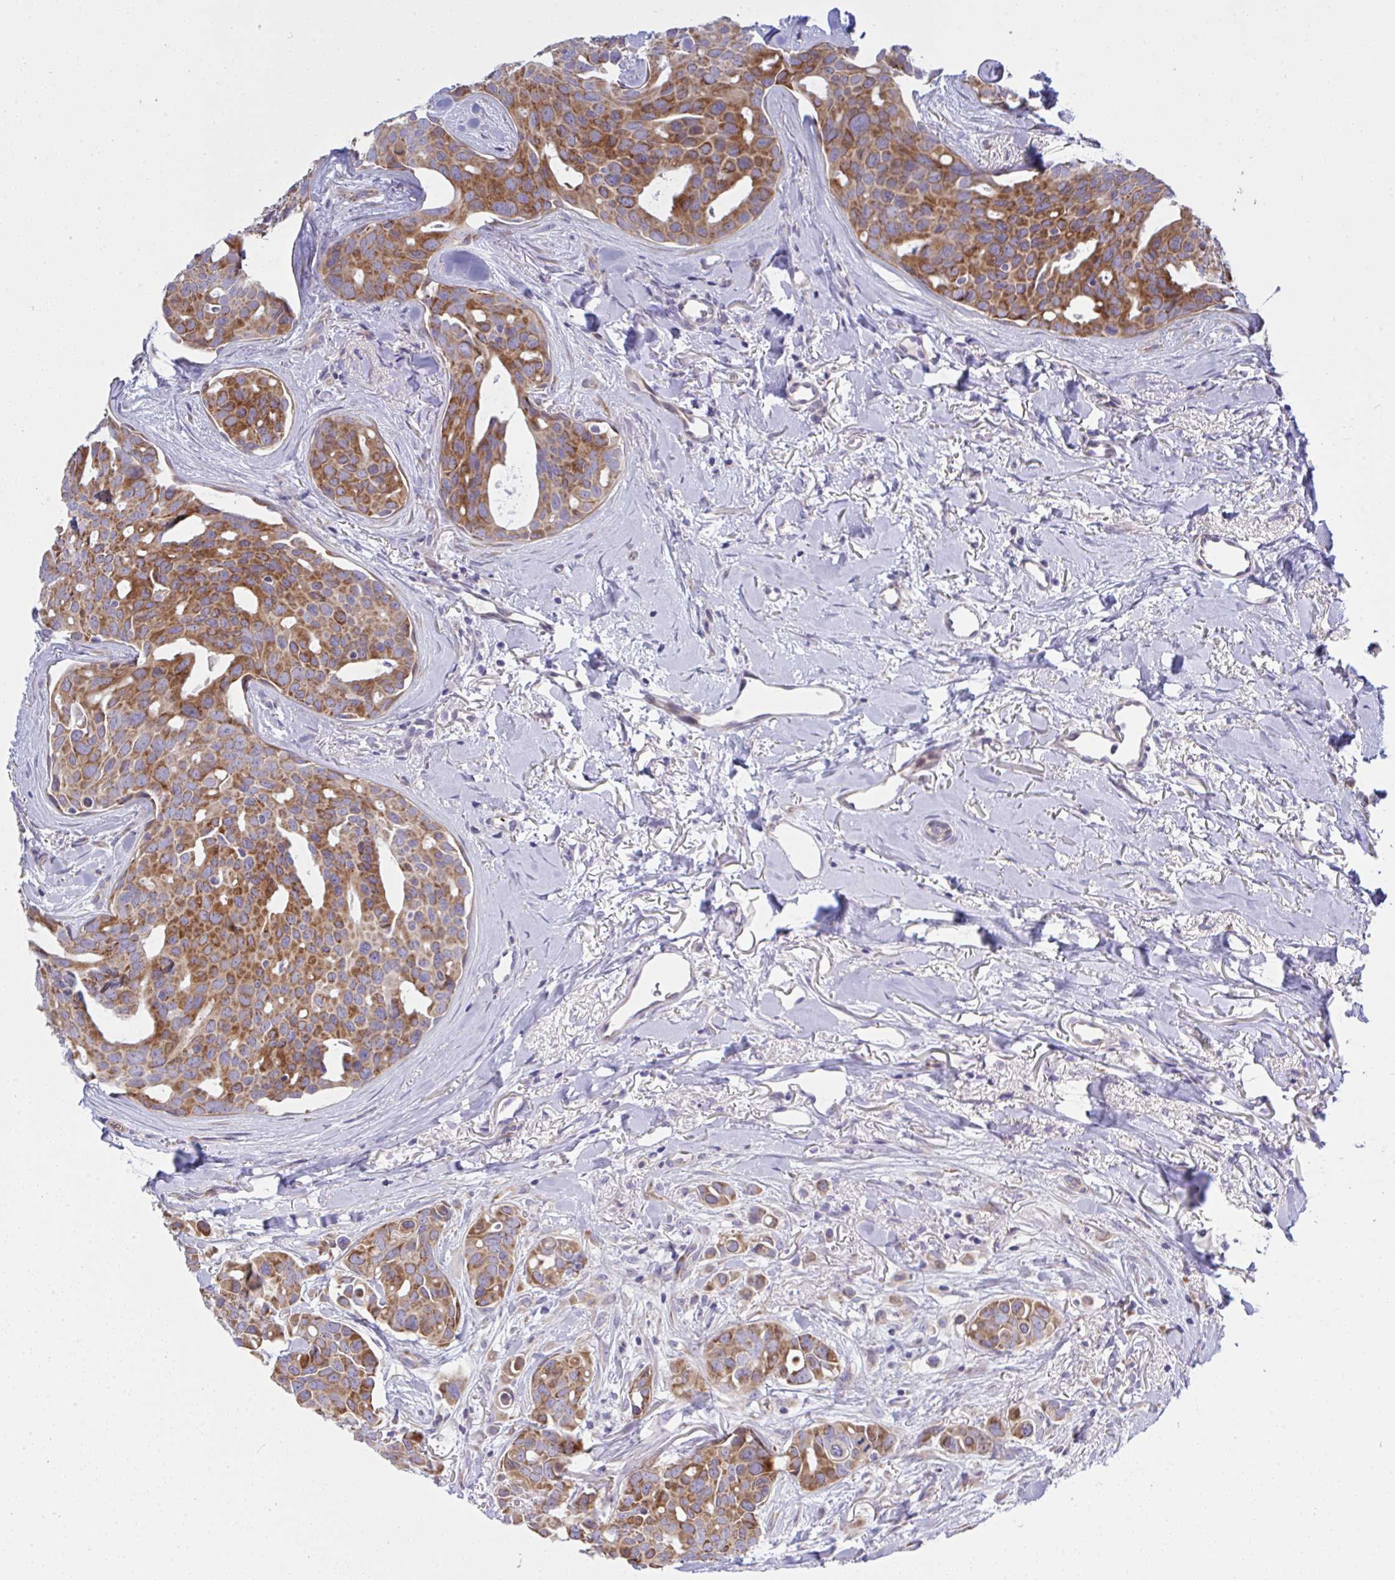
{"staining": {"intensity": "moderate", "quantity": ">75%", "location": "cytoplasmic/membranous"}, "tissue": "breast cancer", "cell_type": "Tumor cells", "image_type": "cancer", "snomed": [{"axis": "morphology", "description": "Duct carcinoma"}, {"axis": "topography", "description": "Breast"}], "caption": "A high-resolution image shows immunohistochemistry (IHC) staining of breast cancer, which exhibits moderate cytoplasmic/membranous staining in approximately >75% of tumor cells. Immunohistochemistry stains the protein in brown and the nuclei are stained blue.", "gene": "NTN1", "patient": {"sex": "female", "age": 54}}